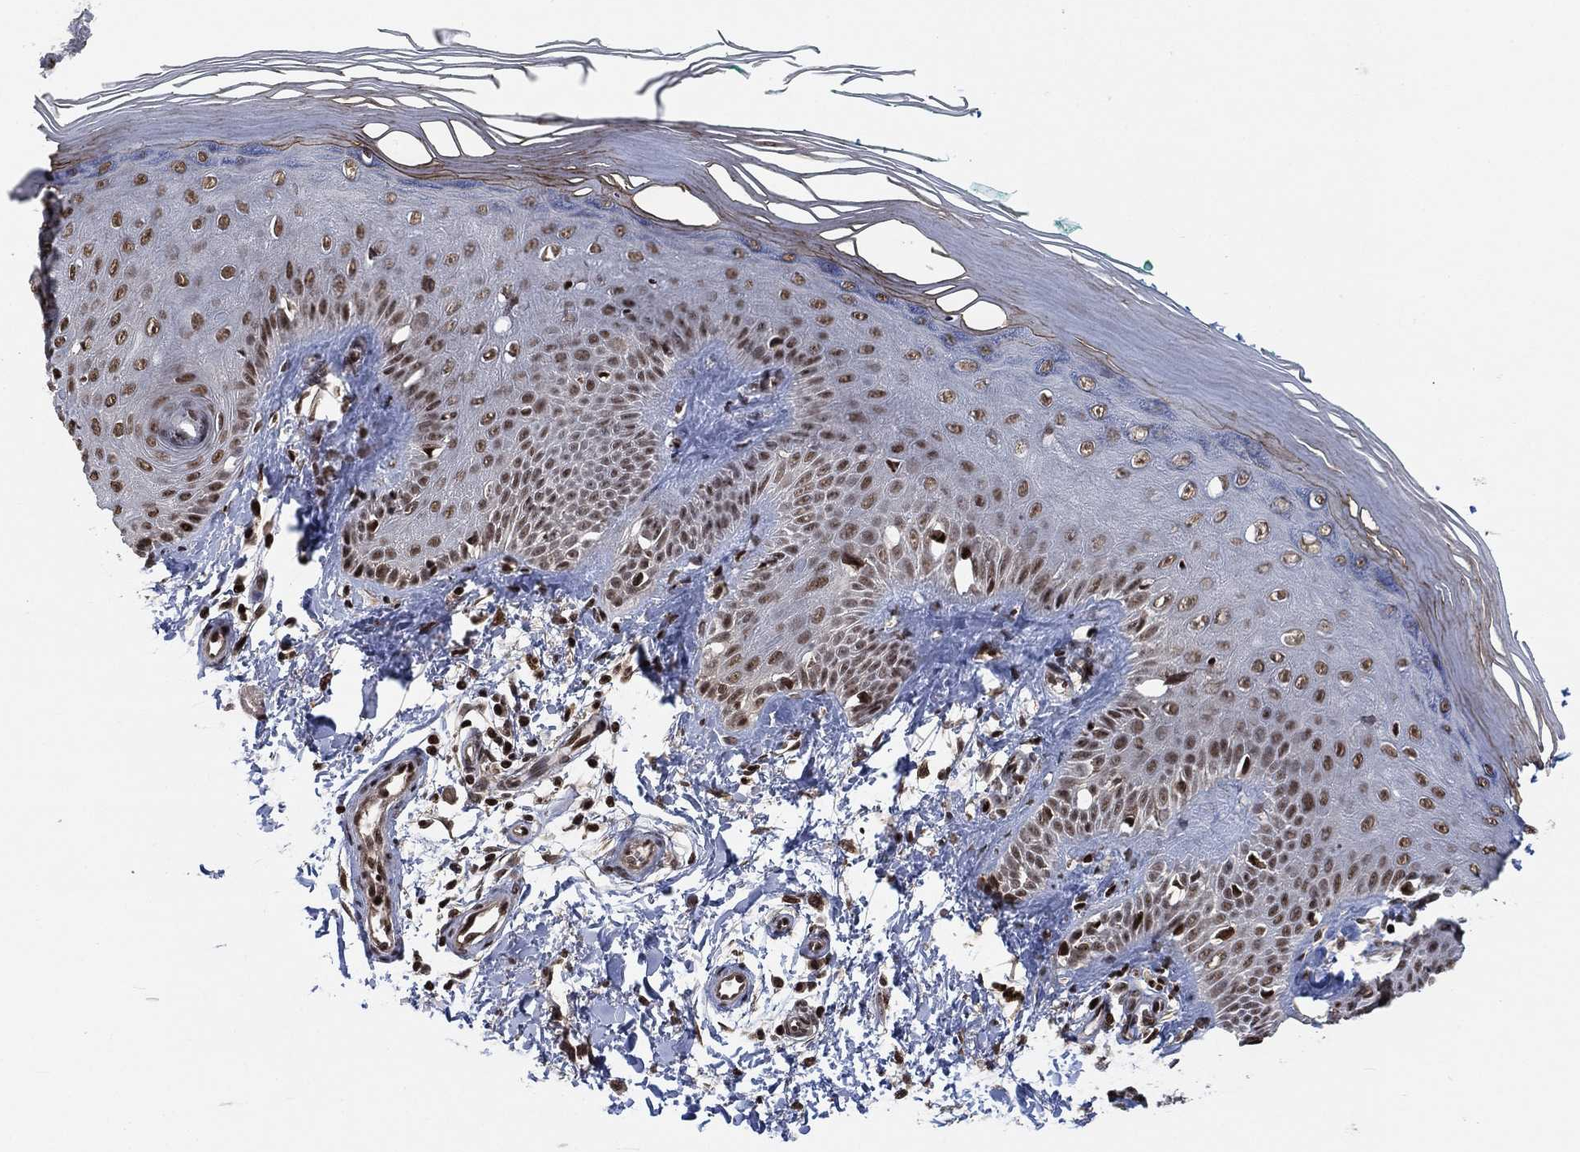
{"staining": {"intensity": "moderate", "quantity": "<25%", "location": "nuclear"}, "tissue": "skin", "cell_type": "Fibroblasts", "image_type": "normal", "snomed": [{"axis": "morphology", "description": "Normal tissue, NOS"}, {"axis": "morphology", "description": "Inflammation, NOS"}, {"axis": "morphology", "description": "Fibrosis, NOS"}, {"axis": "topography", "description": "Skin"}], "caption": "Immunohistochemistry (IHC) photomicrograph of benign human skin stained for a protein (brown), which reveals low levels of moderate nuclear expression in approximately <25% of fibroblasts.", "gene": "ZSCAN30", "patient": {"sex": "male", "age": 71}}